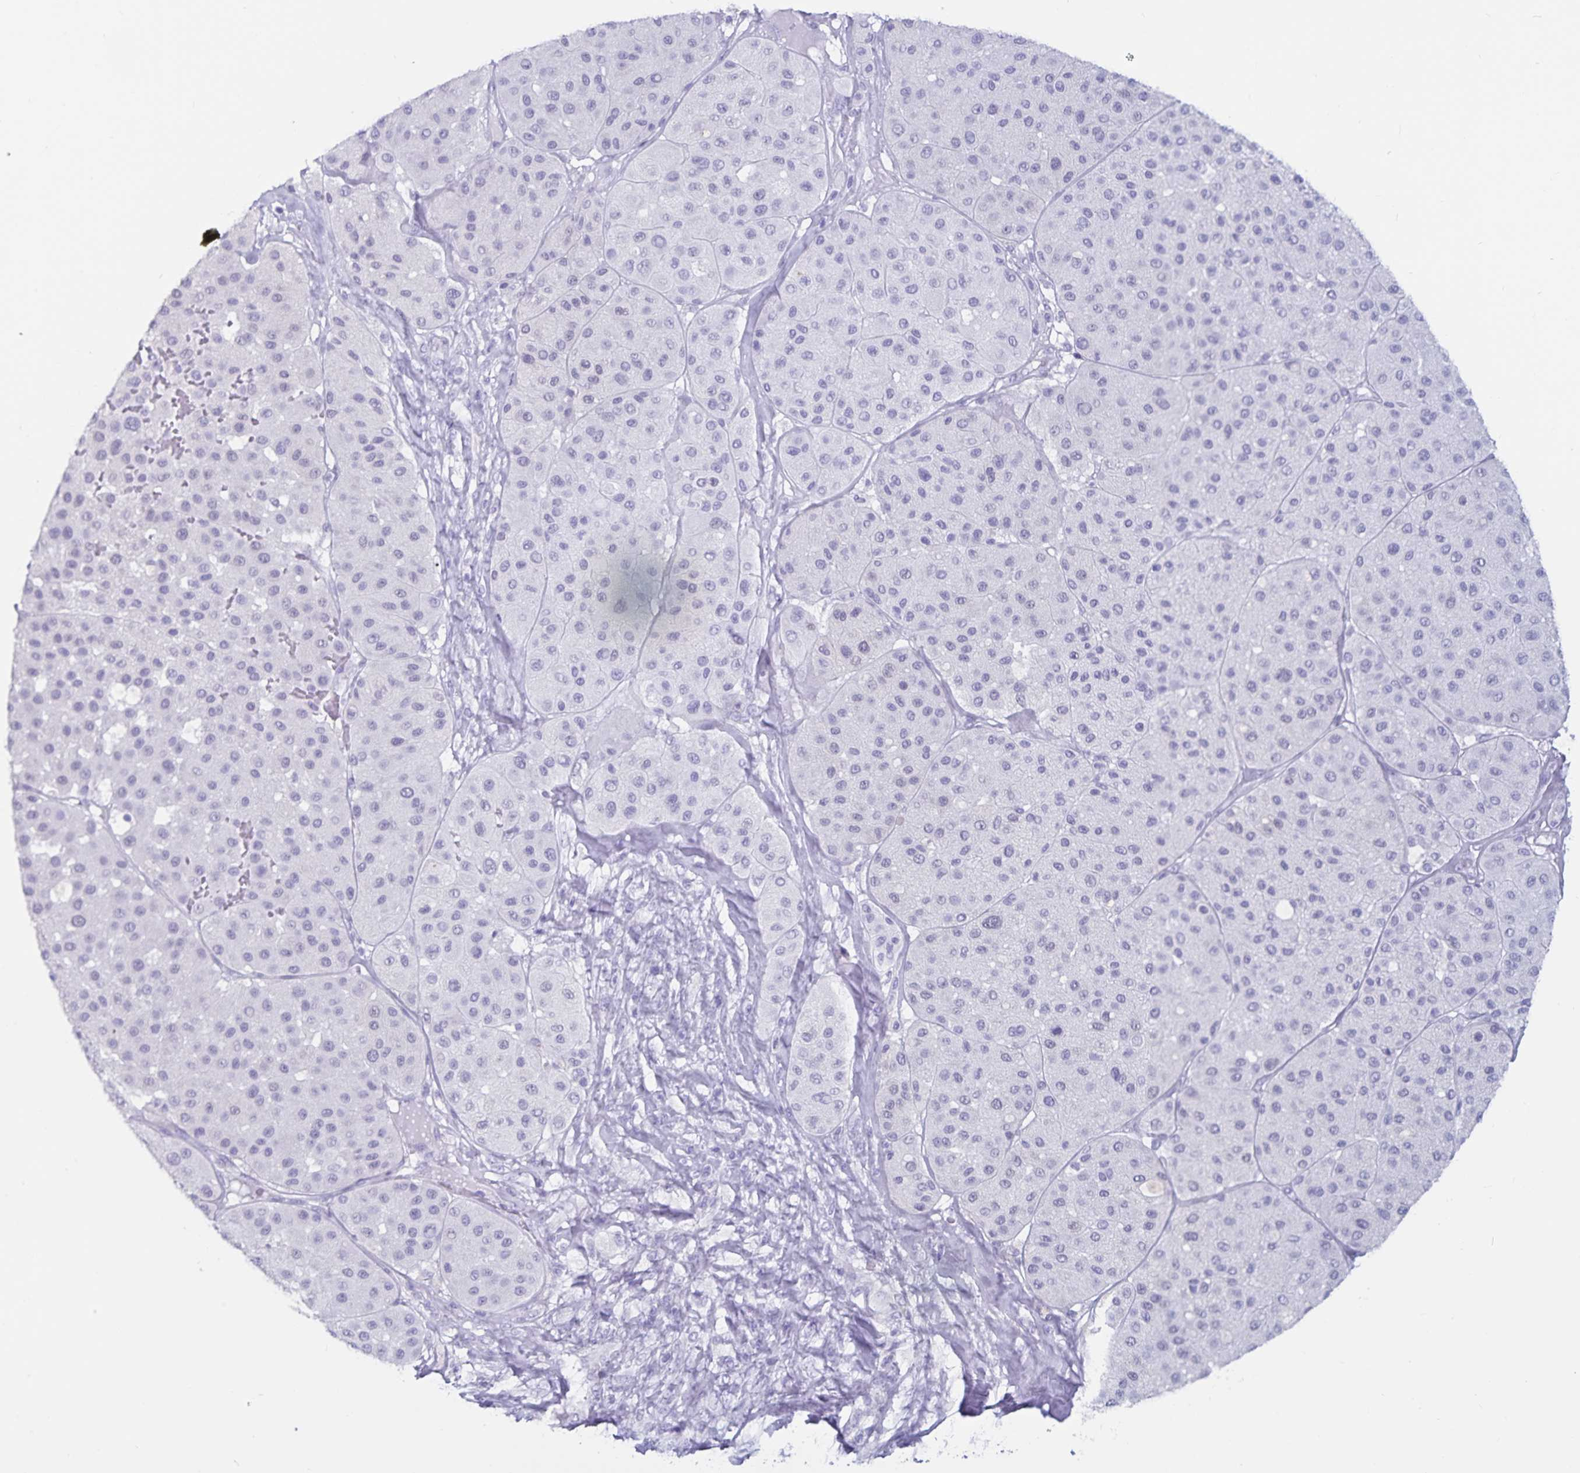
{"staining": {"intensity": "negative", "quantity": "none", "location": "none"}, "tissue": "melanoma", "cell_type": "Tumor cells", "image_type": "cancer", "snomed": [{"axis": "morphology", "description": "Malignant melanoma, Metastatic site"}, {"axis": "topography", "description": "Smooth muscle"}], "caption": "Melanoma stained for a protein using IHC demonstrates no positivity tumor cells.", "gene": "GPR137", "patient": {"sex": "male", "age": 41}}